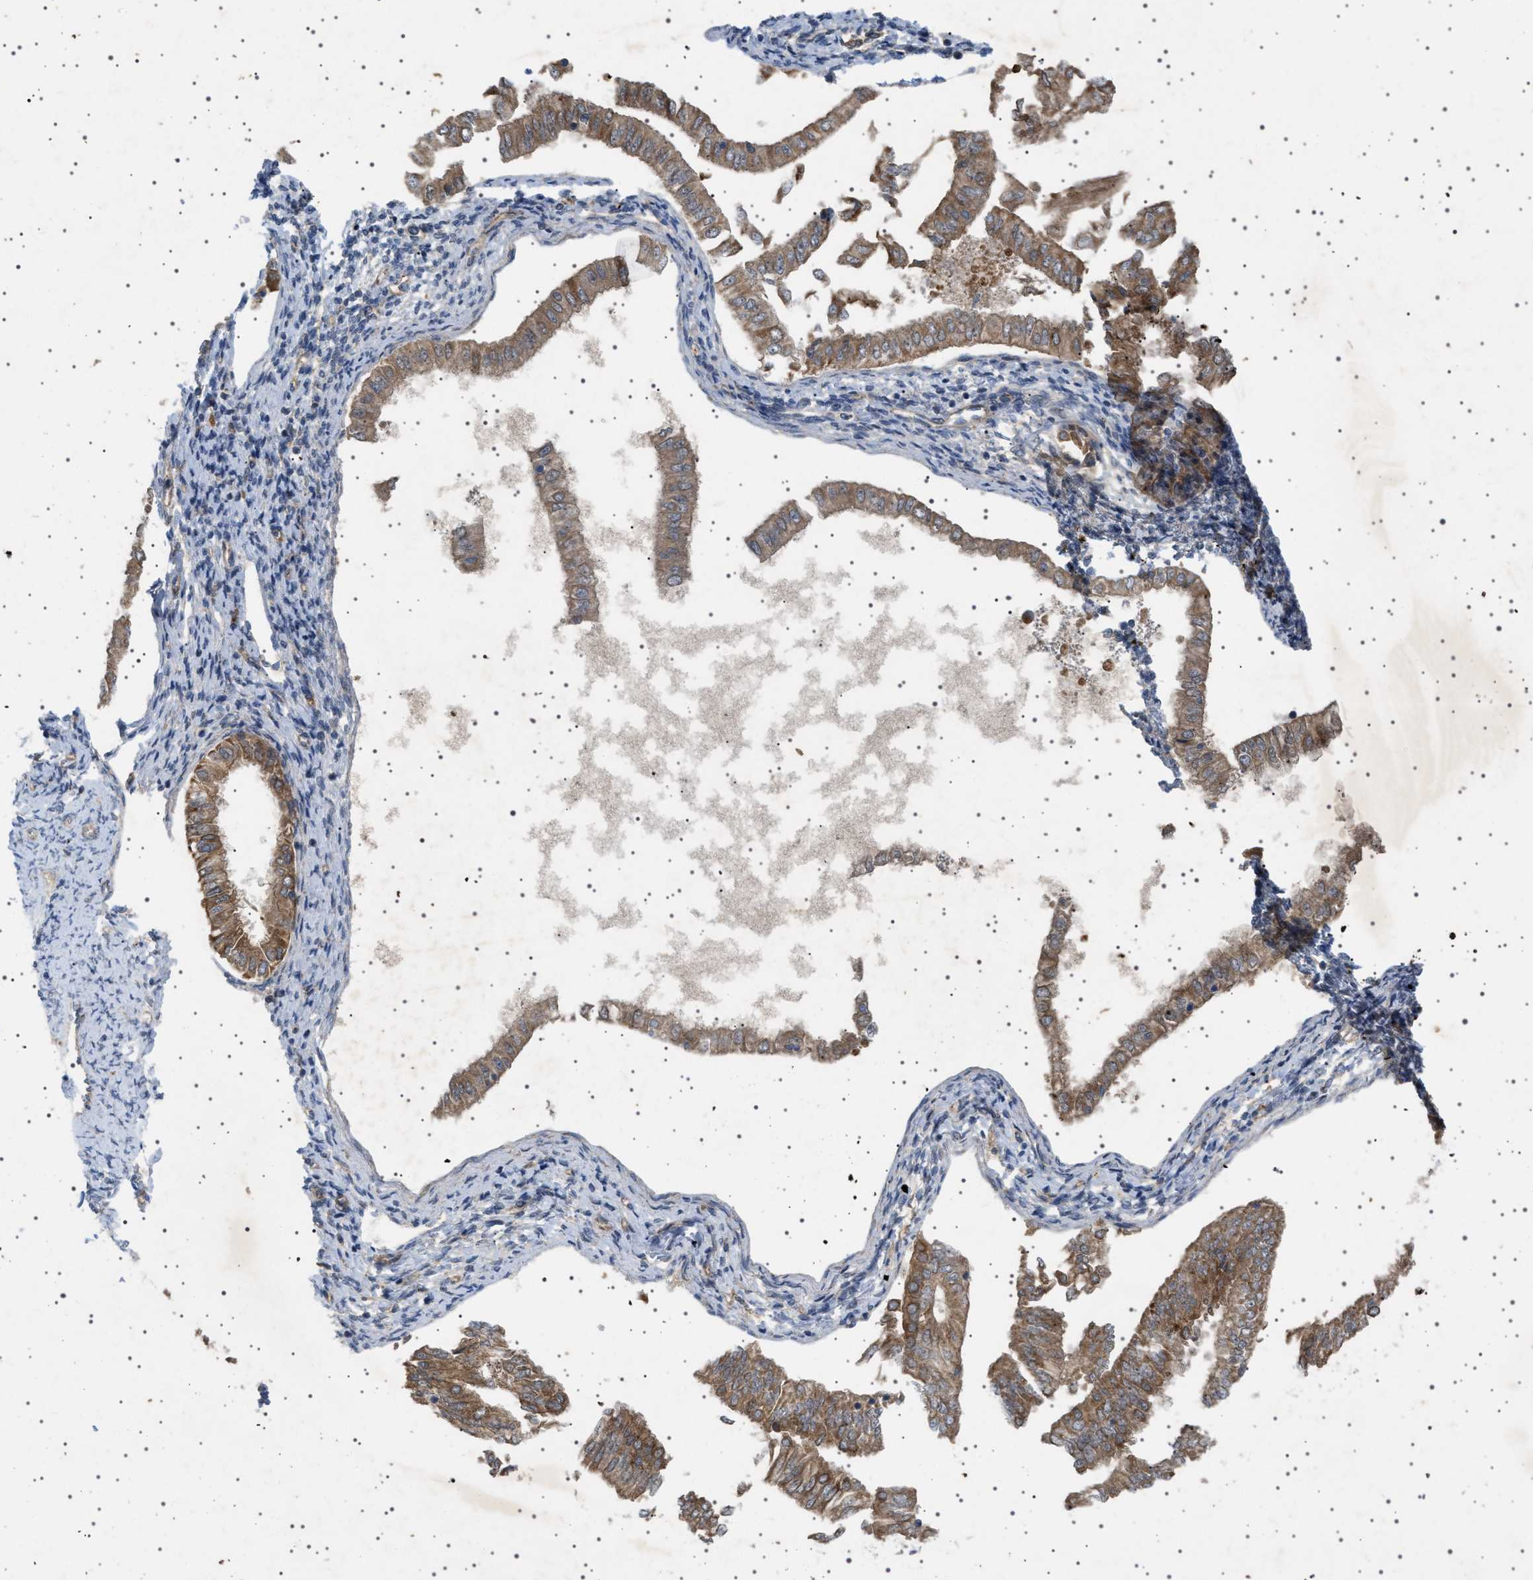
{"staining": {"intensity": "moderate", "quantity": ">75%", "location": "cytoplasmic/membranous"}, "tissue": "endometrial cancer", "cell_type": "Tumor cells", "image_type": "cancer", "snomed": [{"axis": "morphology", "description": "Adenocarcinoma, NOS"}, {"axis": "topography", "description": "Endometrium"}], "caption": "This is a micrograph of immunohistochemistry staining of endometrial adenocarcinoma, which shows moderate positivity in the cytoplasmic/membranous of tumor cells.", "gene": "CCDC186", "patient": {"sex": "female", "age": 53}}